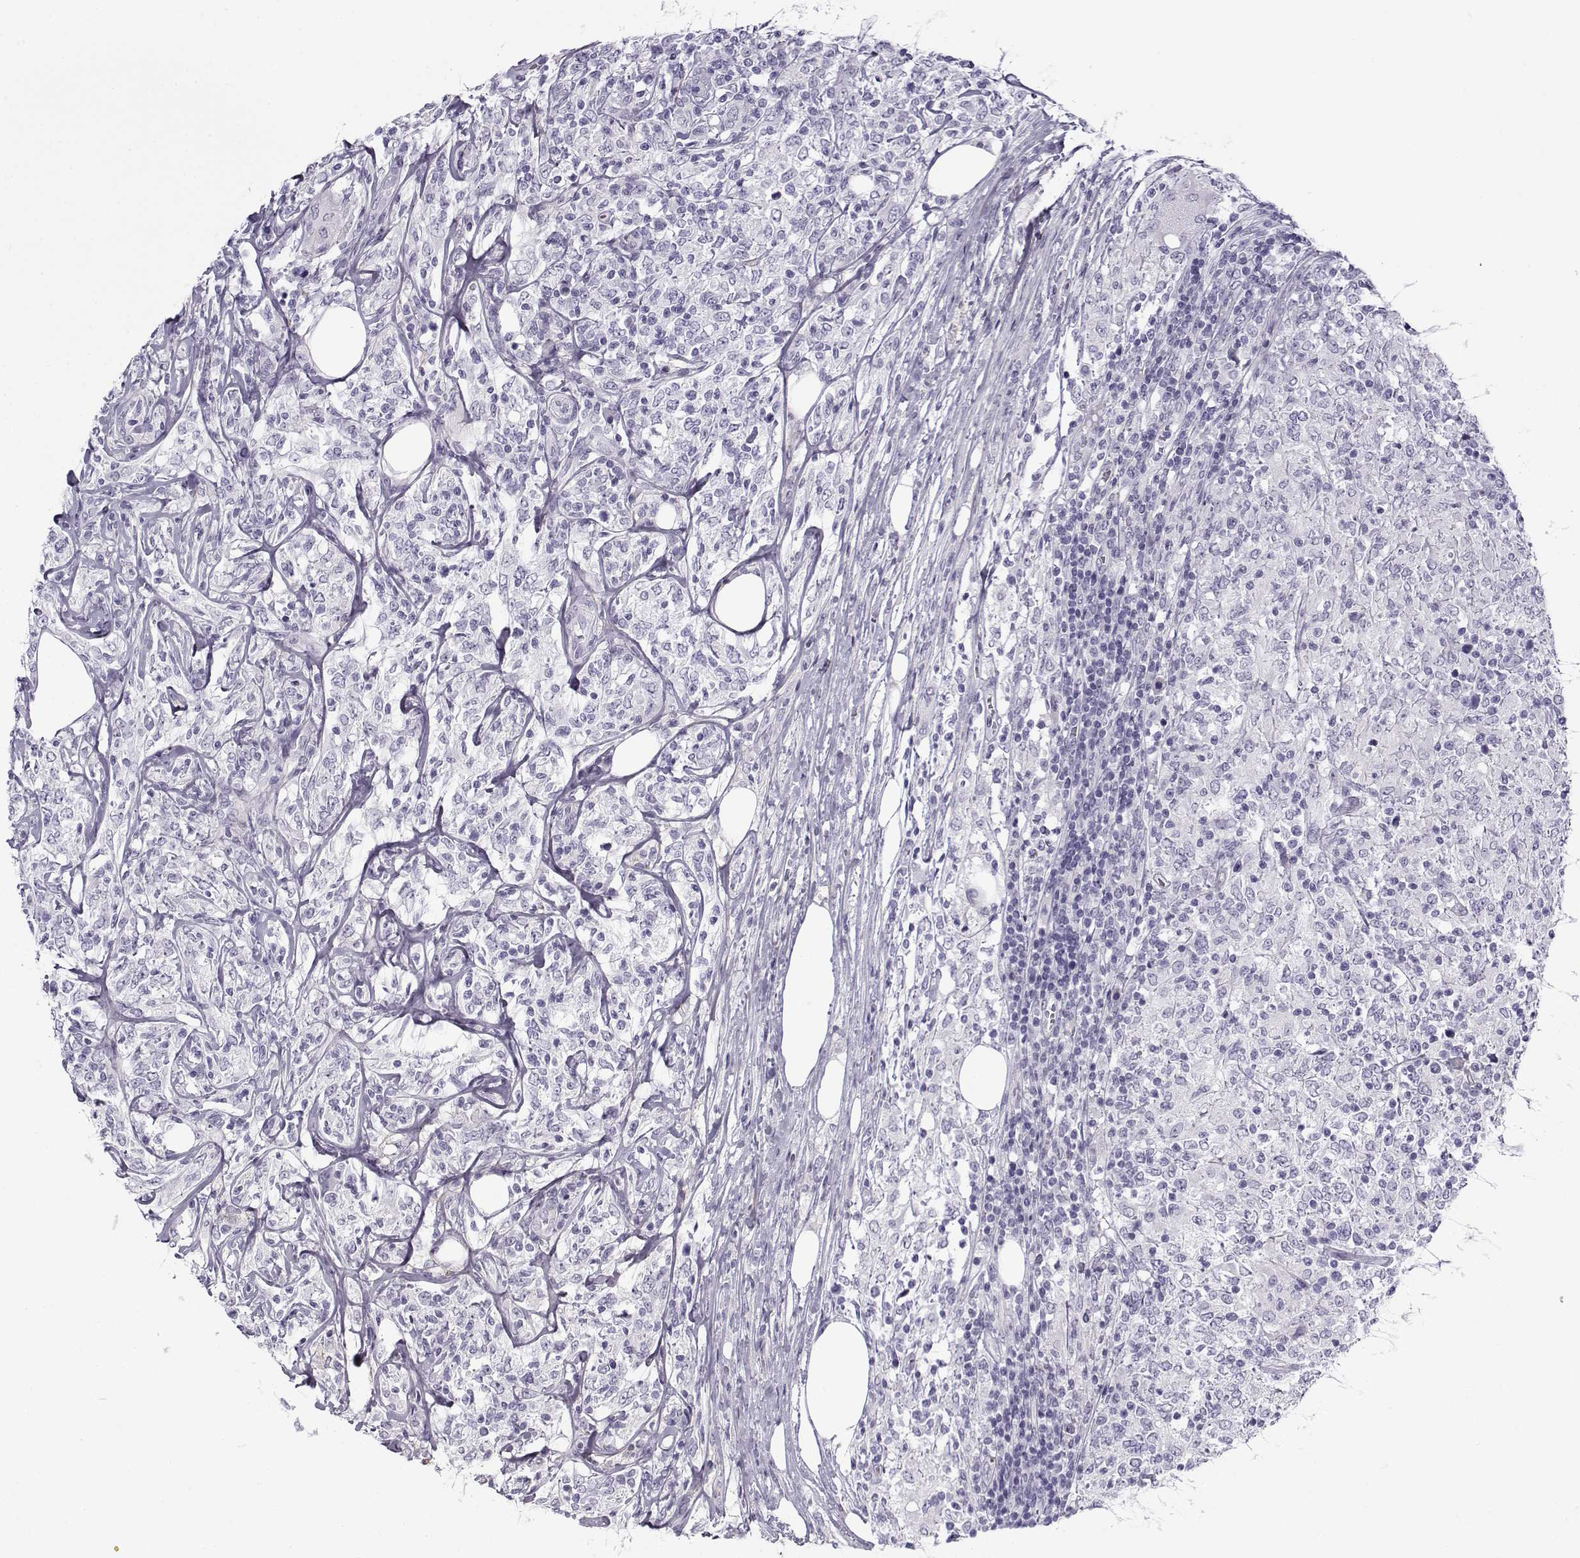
{"staining": {"intensity": "negative", "quantity": "none", "location": "none"}, "tissue": "lymphoma", "cell_type": "Tumor cells", "image_type": "cancer", "snomed": [{"axis": "morphology", "description": "Malignant lymphoma, non-Hodgkin's type, High grade"}, {"axis": "topography", "description": "Lymph node"}], "caption": "The image demonstrates no staining of tumor cells in lymphoma. (IHC, brightfield microscopy, high magnification).", "gene": "GTSF1L", "patient": {"sex": "female", "age": 84}}